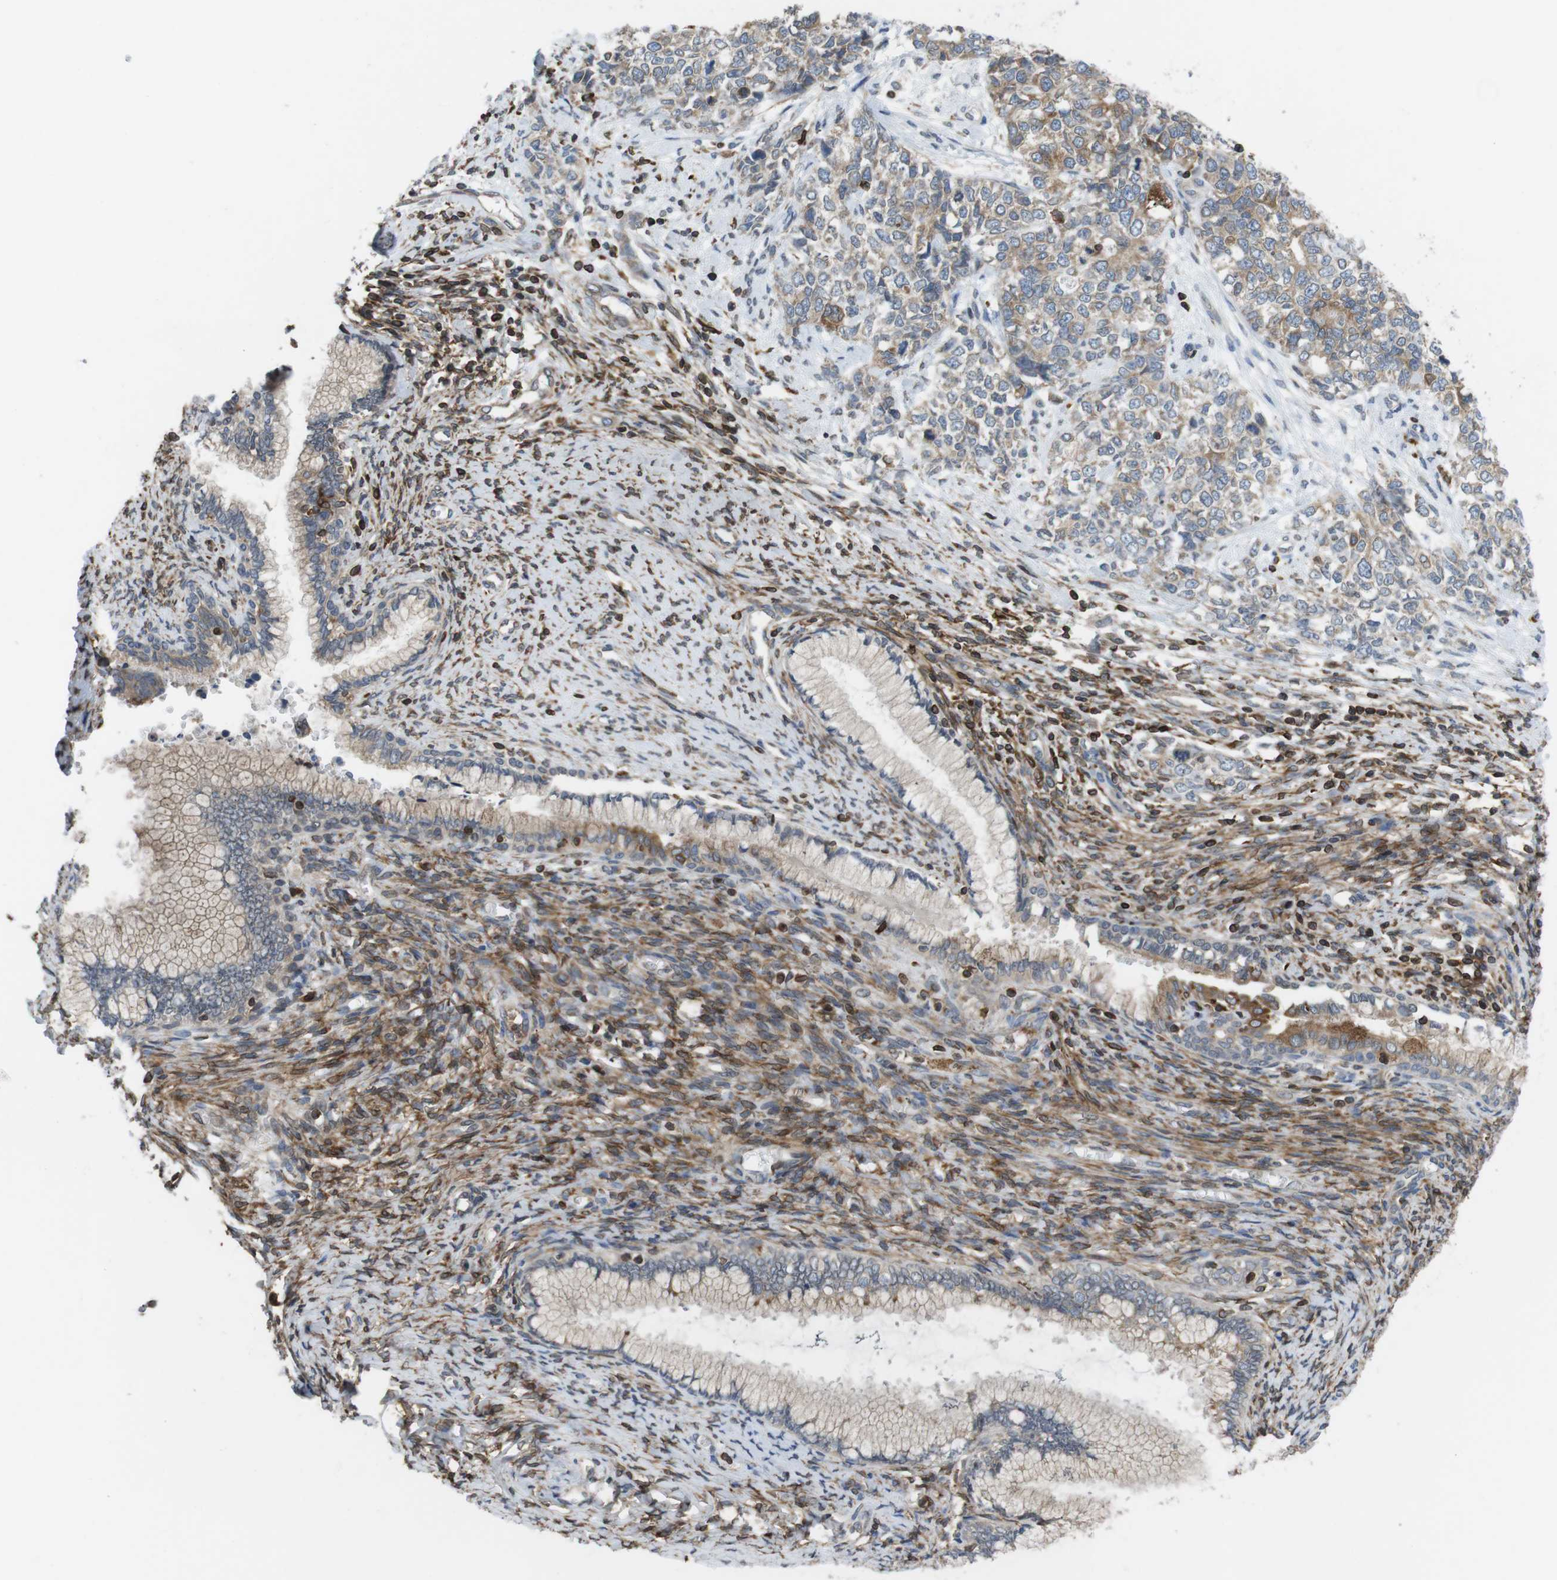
{"staining": {"intensity": "moderate", "quantity": ">75%", "location": "cytoplasmic/membranous"}, "tissue": "cervical cancer", "cell_type": "Tumor cells", "image_type": "cancer", "snomed": [{"axis": "morphology", "description": "Squamous cell carcinoma, NOS"}, {"axis": "topography", "description": "Cervix"}], "caption": "Protein expression analysis of cervical cancer shows moderate cytoplasmic/membranous positivity in approximately >75% of tumor cells.", "gene": "ARL6IP5", "patient": {"sex": "female", "age": 63}}